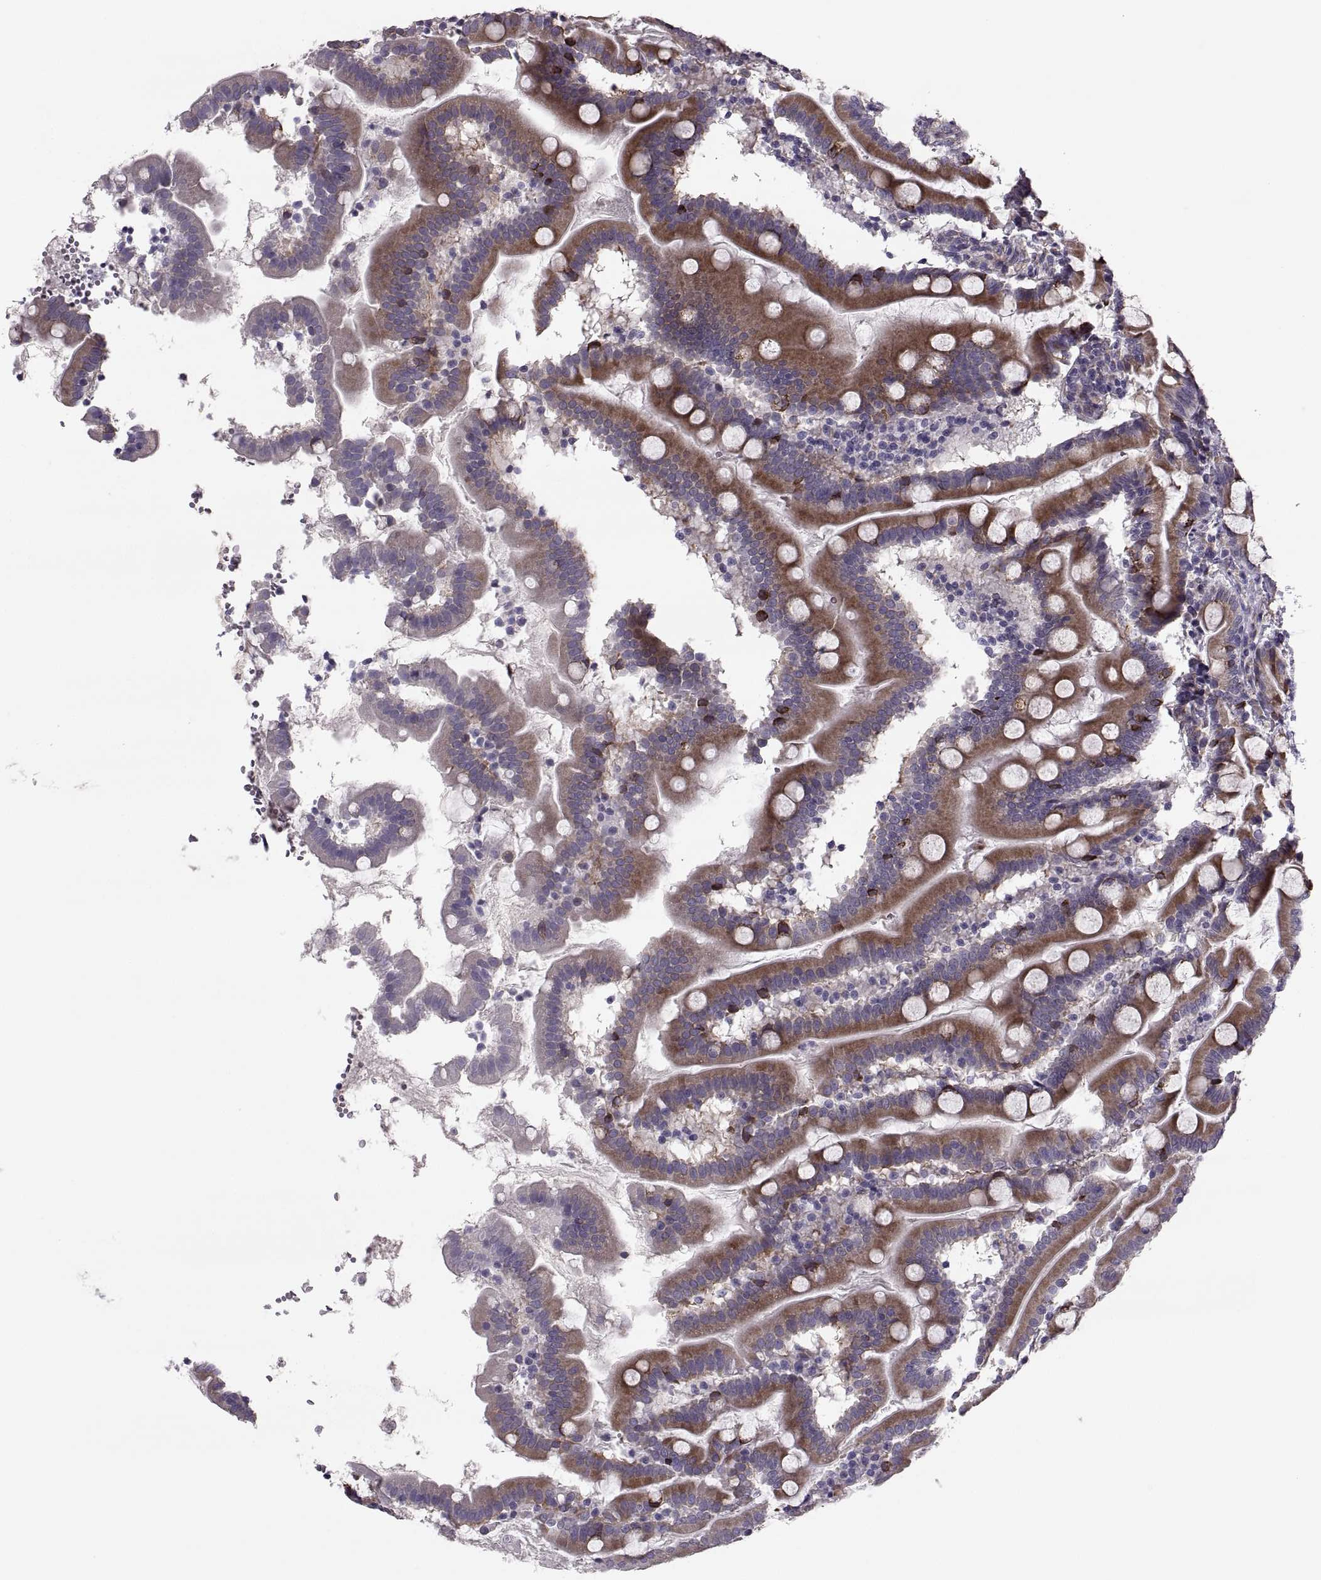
{"staining": {"intensity": "strong", "quantity": ">75%", "location": "cytoplasmic/membranous"}, "tissue": "small intestine", "cell_type": "Glandular cells", "image_type": "normal", "snomed": [{"axis": "morphology", "description": "Normal tissue, NOS"}, {"axis": "topography", "description": "Small intestine"}], "caption": "A high-resolution photomicrograph shows immunohistochemistry (IHC) staining of benign small intestine, which demonstrates strong cytoplasmic/membranous staining in approximately >75% of glandular cells.", "gene": "LETM2", "patient": {"sex": "female", "age": 44}}